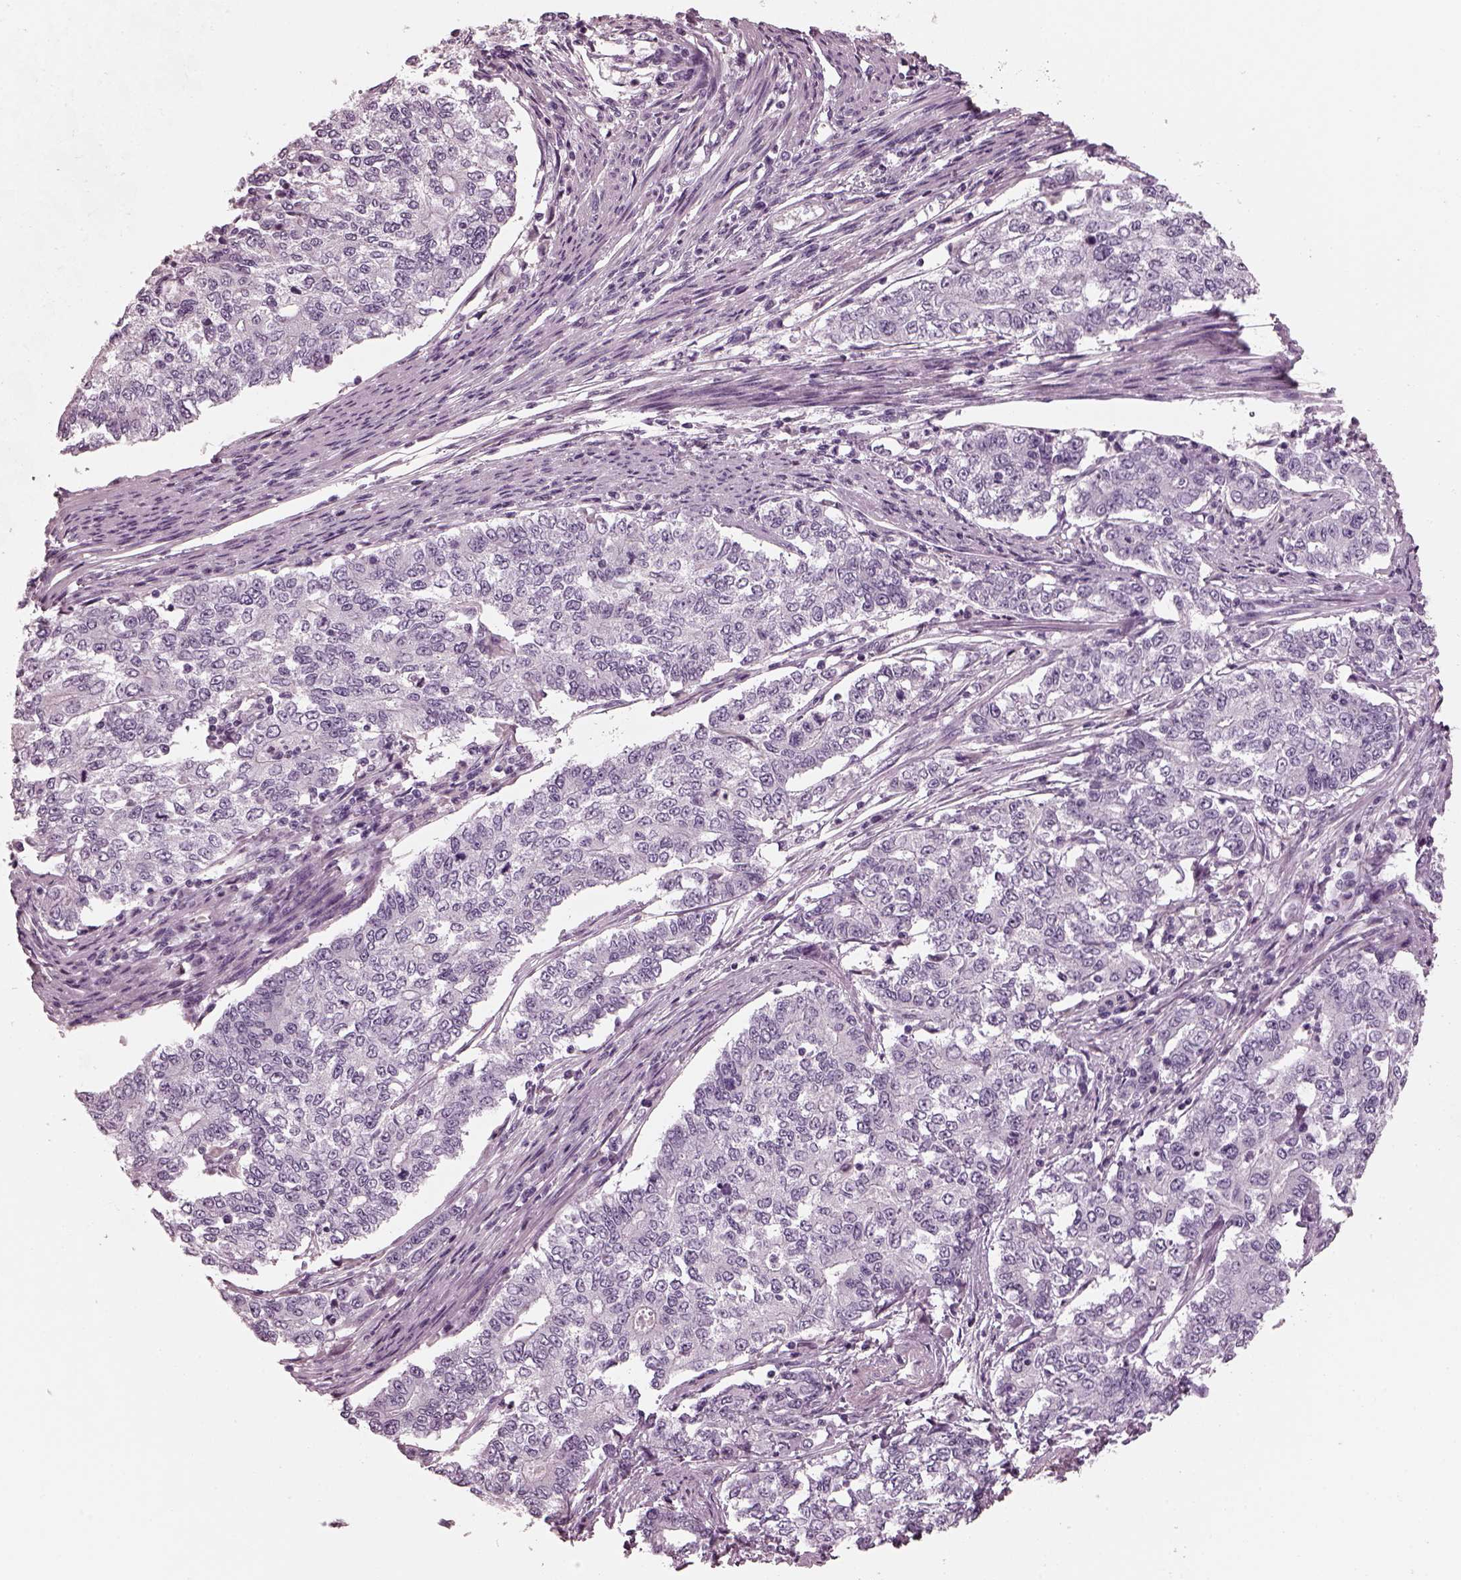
{"staining": {"intensity": "negative", "quantity": "none", "location": "none"}, "tissue": "endometrial cancer", "cell_type": "Tumor cells", "image_type": "cancer", "snomed": [{"axis": "morphology", "description": "Adenocarcinoma, NOS"}, {"axis": "topography", "description": "Uterus"}], "caption": "Photomicrograph shows no significant protein staining in tumor cells of endometrial cancer. (Stains: DAB (3,3'-diaminobenzidine) immunohistochemistry (IHC) with hematoxylin counter stain, Microscopy: brightfield microscopy at high magnification).", "gene": "RCVRN", "patient": {"sex": "female", "age": 59}}